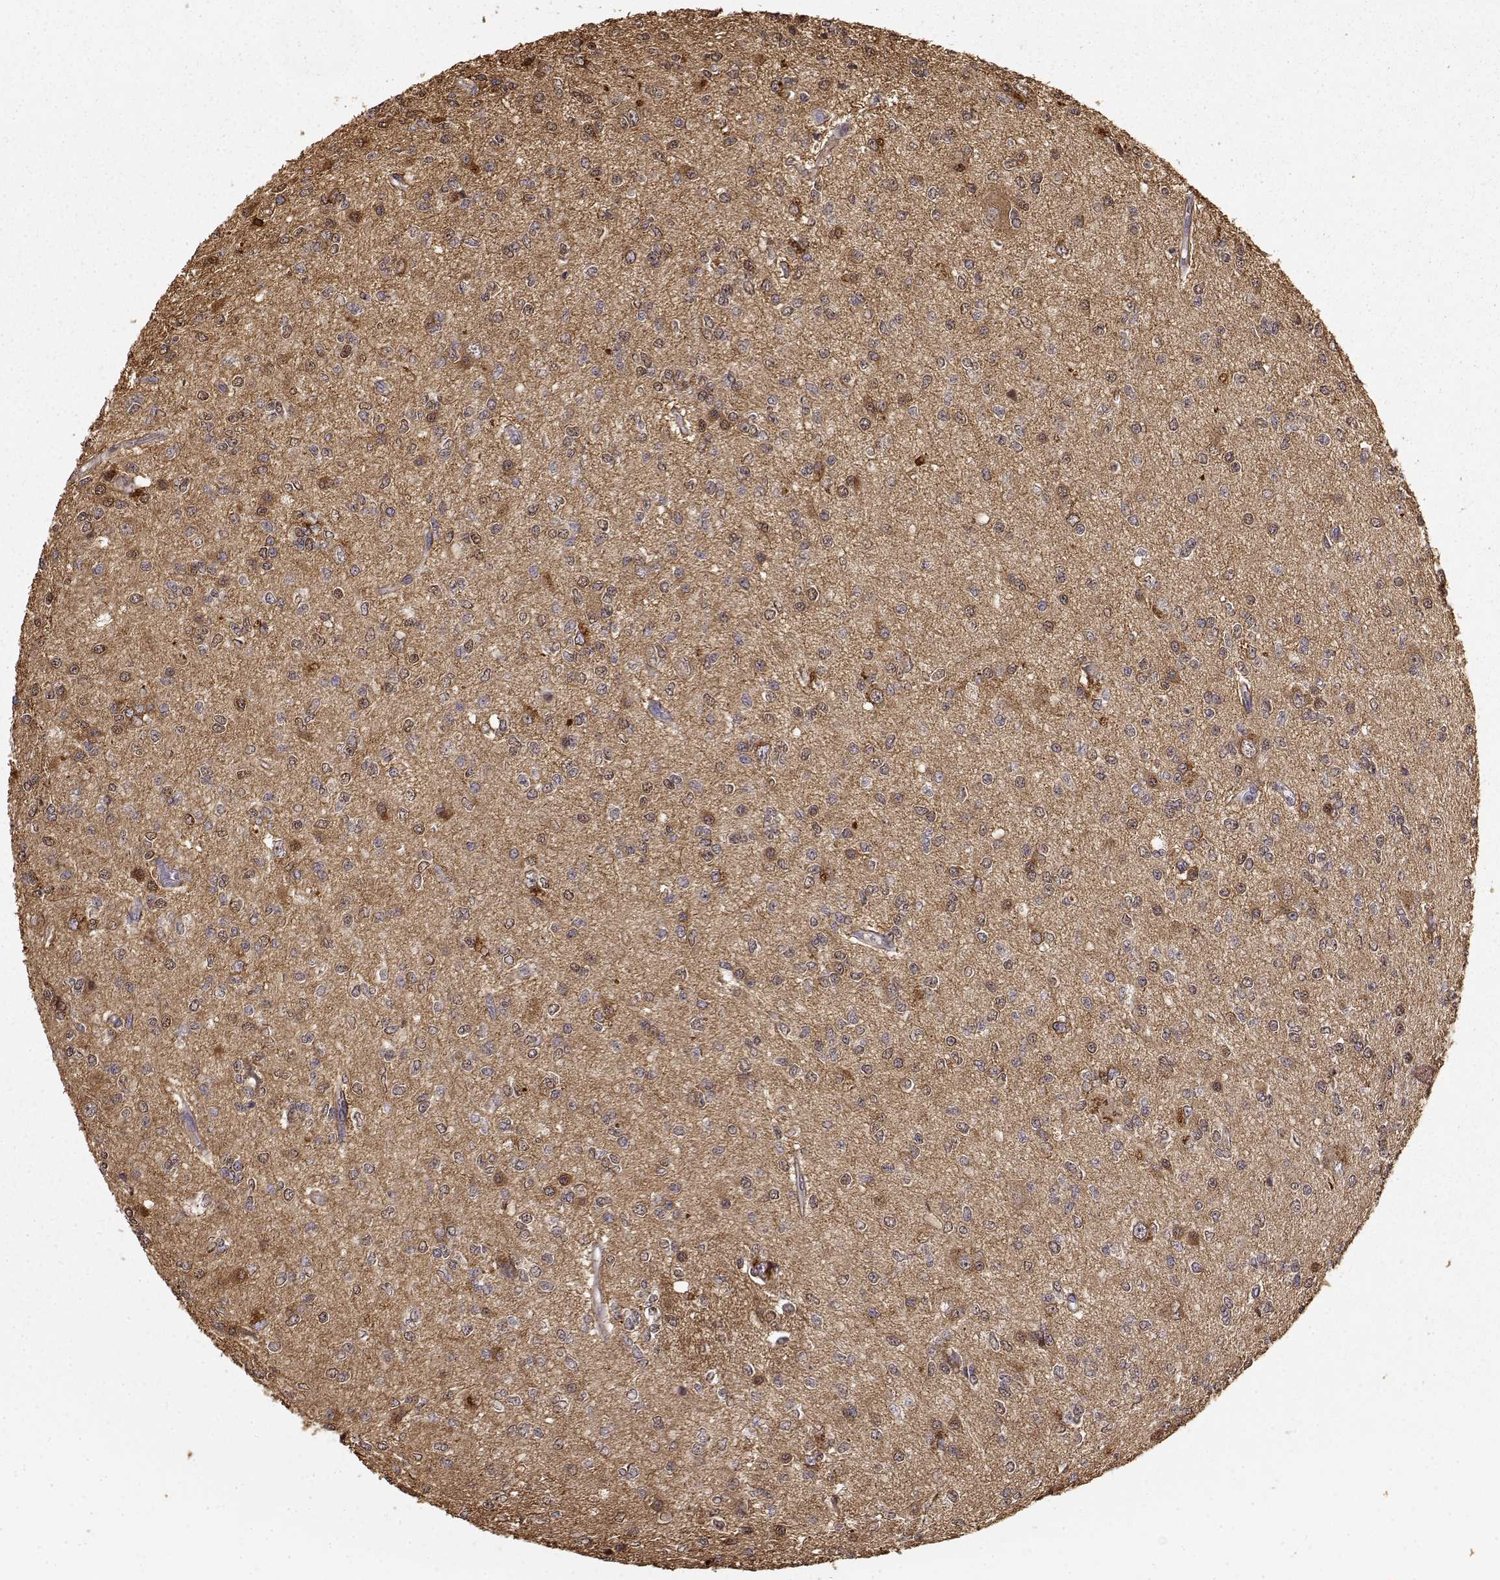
{"staining": {"intensity": "weak", "quantity": ">75%", "location": "cytoplasmic/membranous"}, "tissue": "glioma", "cell_type": "Tumor cells", "image_type": "cancer", "snomed": [{"axis": "morphology", "description": "Glioma, malignant, Low grade"}, {"axis": "topography", "description": "Brain"}], "caption": "This is a photomicrograph of immunohistochemistry staining of malignant glioma (low-grade), which shows weak positivity in the cytoplasmic/membranous of tumor cells.", "gene": "CRIM1", "patient": {"sex": "male", "age": 67}}